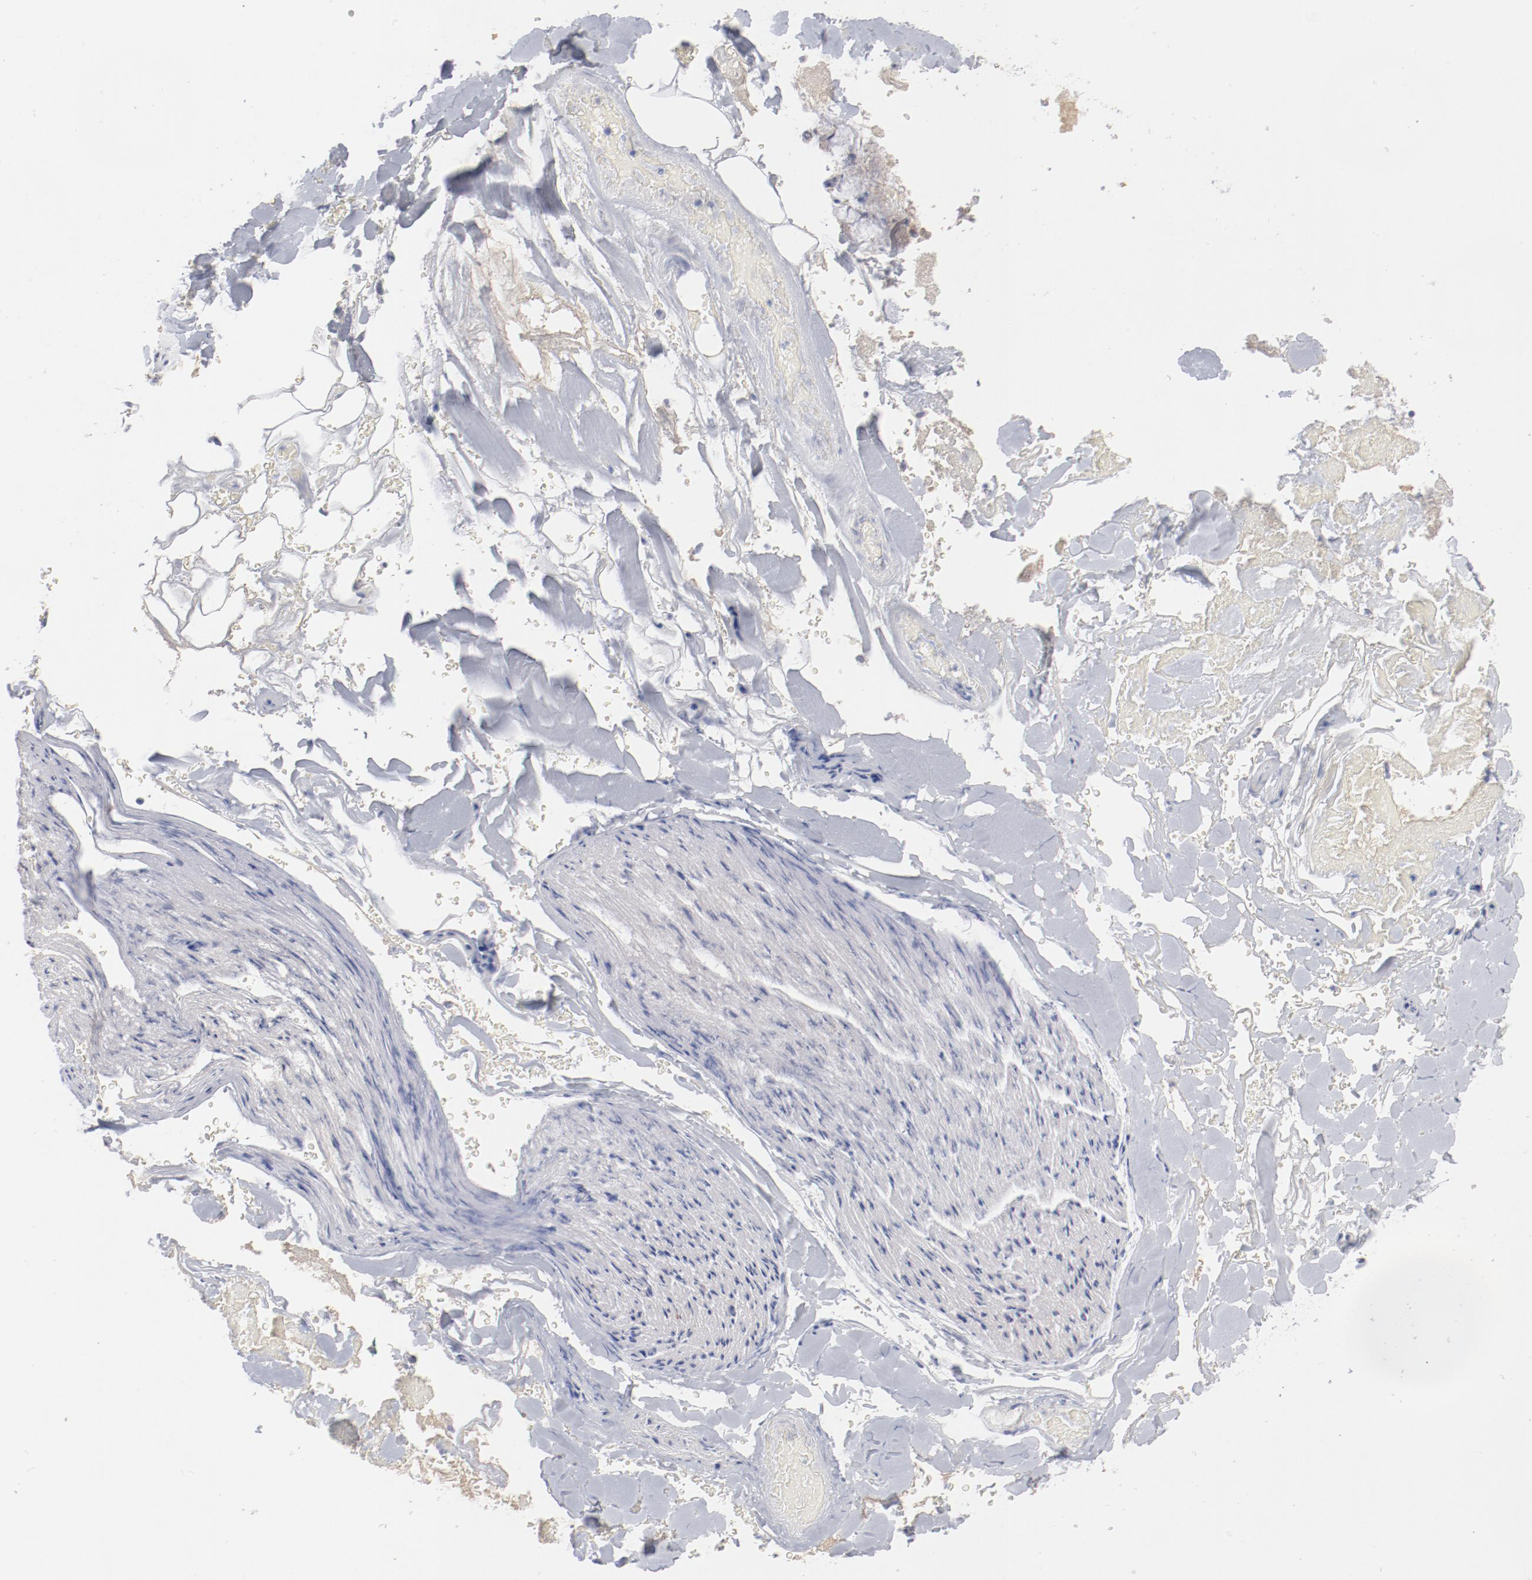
{"staining": {"intensity": "negative", "quantity": "none", "location": "none"}, "tissue": "adipose tissue", "cell_type": "Adipocytes", "image_type": "normal", "snomed": [{"axis": "morphology", "description": "Normal tissue, NOS"}, {"axis": "morphology", "description": "Cholangiocarcinoma"}, {"axis": "topography", "description": "Liver"}, {"axis": "topography", "description": "Peripheral nerve tissue"}], "caption": "IHC histopathology image of normal adipose tissue: adipose tissue stained with DAB displays no significant protein positivity in adipocytes. The staining was performed using DAB to visualize the protein expression in brown, while the nuclei were stained in blue with hematoxylin (Magnification: 20x).", "gene": "SH3BGR", "patient": {"sex": "male", "age": 50}}